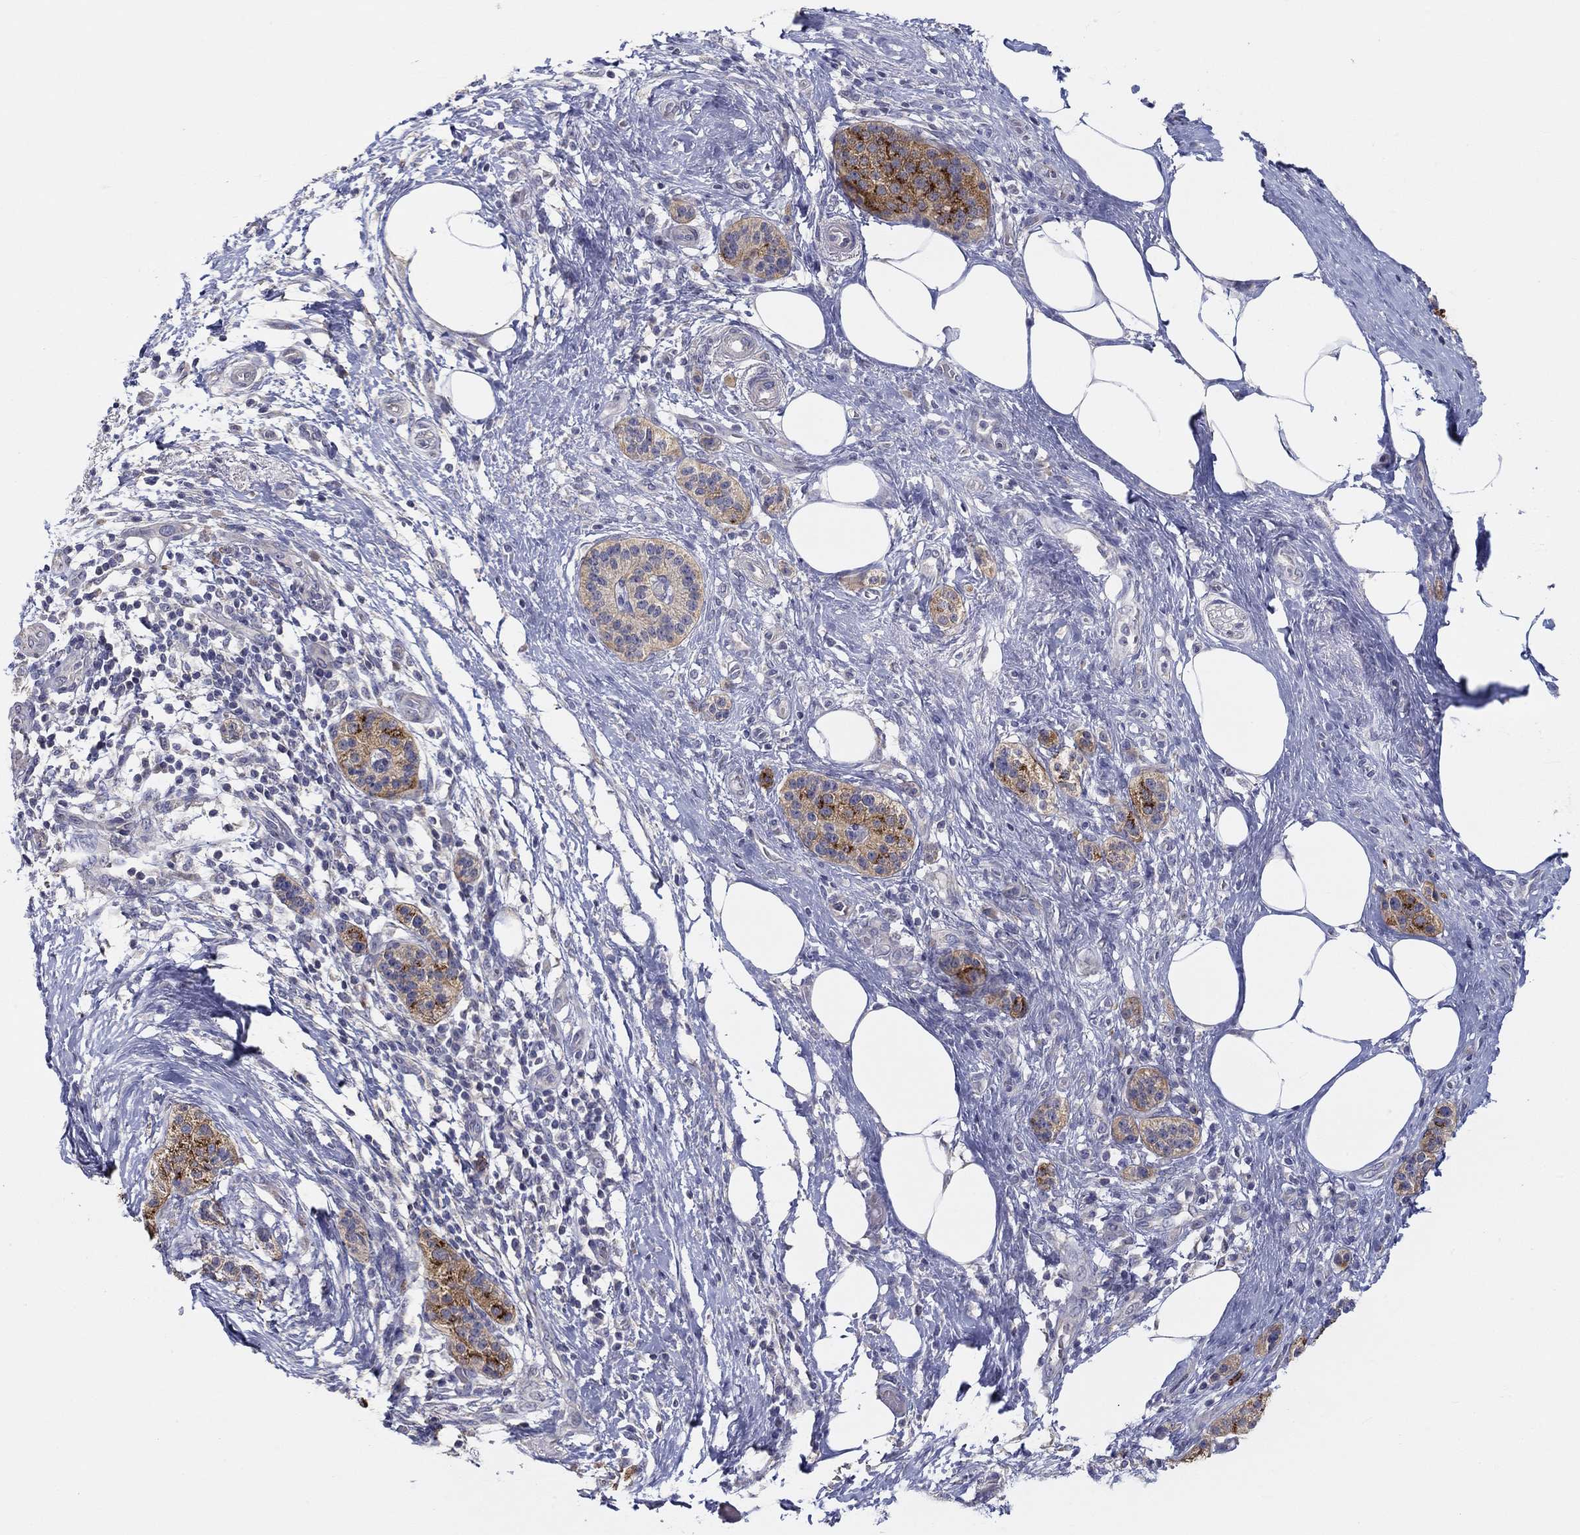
{"staining": {"intensity": "negative", "quantity": "none", "location": "none"}, "tissue": "pancreatic cancer", "cell_type": "Tumor cells", "image_type": "cancer", "snomed": [{"axis": "morphology", "description": "Adenocarcinoma, NOS"}, {"axis": "topography", "description": "Pancreas"}], "caption": "Adenocarcinoma (pancreatic) stained for a protein using immunohistochemistry (IHC) reveals no positivity tumor cells.", "gene": "DOCK3", "patient": {"sex": "female", "age": 72}}